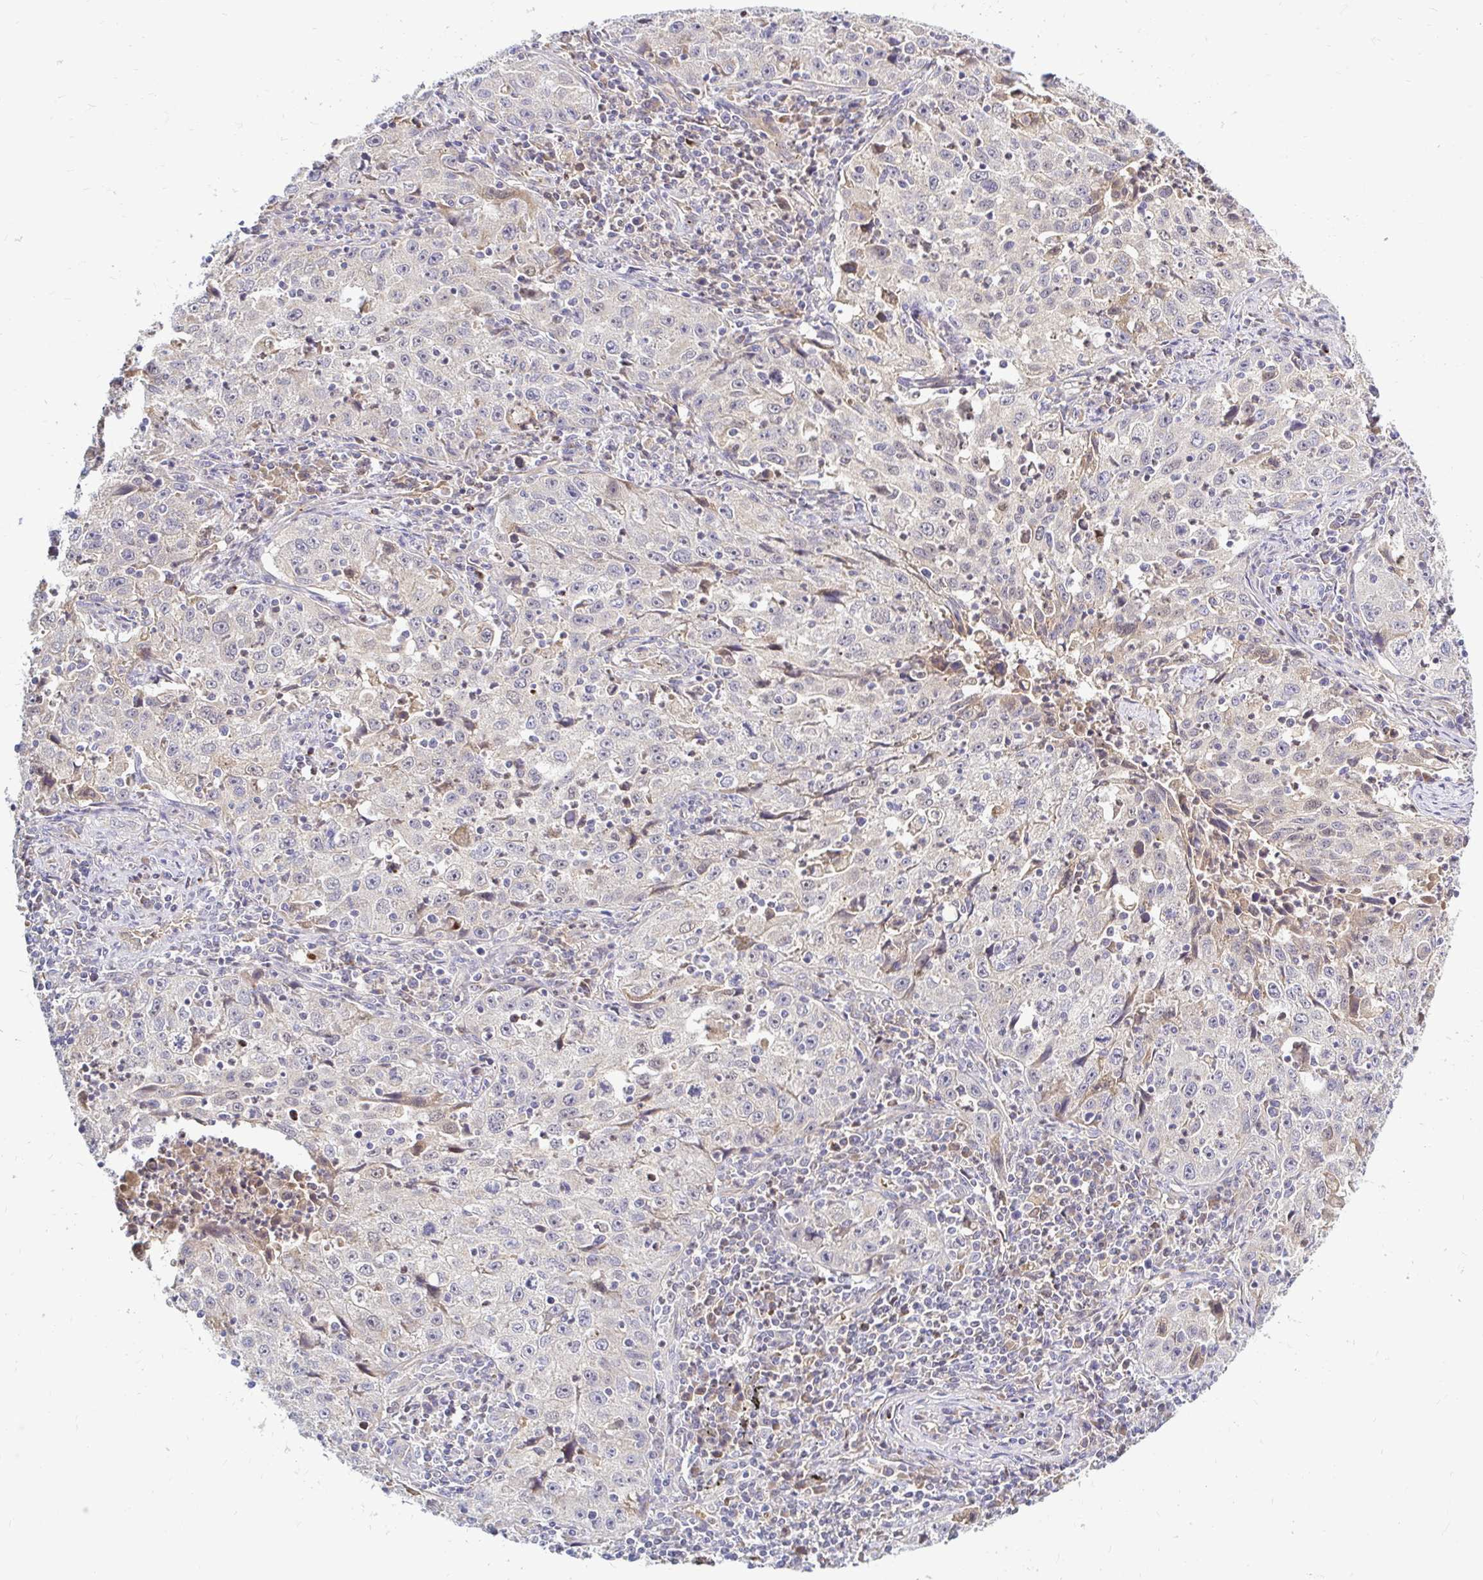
{"staining": {"intensity": "negative", "quantity": "none", "location": "none"}, "tissue": "lung cancer", "cell_type": "Tumor cells", "image_type": "cancer", "snomed": [{"axis": "morphology", "description": "Squamous cell carcinoma, NOS"}, {"axis": "topography", "description": "Lung"}], "caption": "High power microscopy image of an immunohistochemistry (IHC) image of lung cancer, revealing no significant expression in tumor cells. (DAB (3,3'-diaminobenzidine) immunohistochemistry visualized using brightfield microscopy, high magnification).", "gene": "ARHGEF37", "patient": {"sex": "male", "age": 71}}